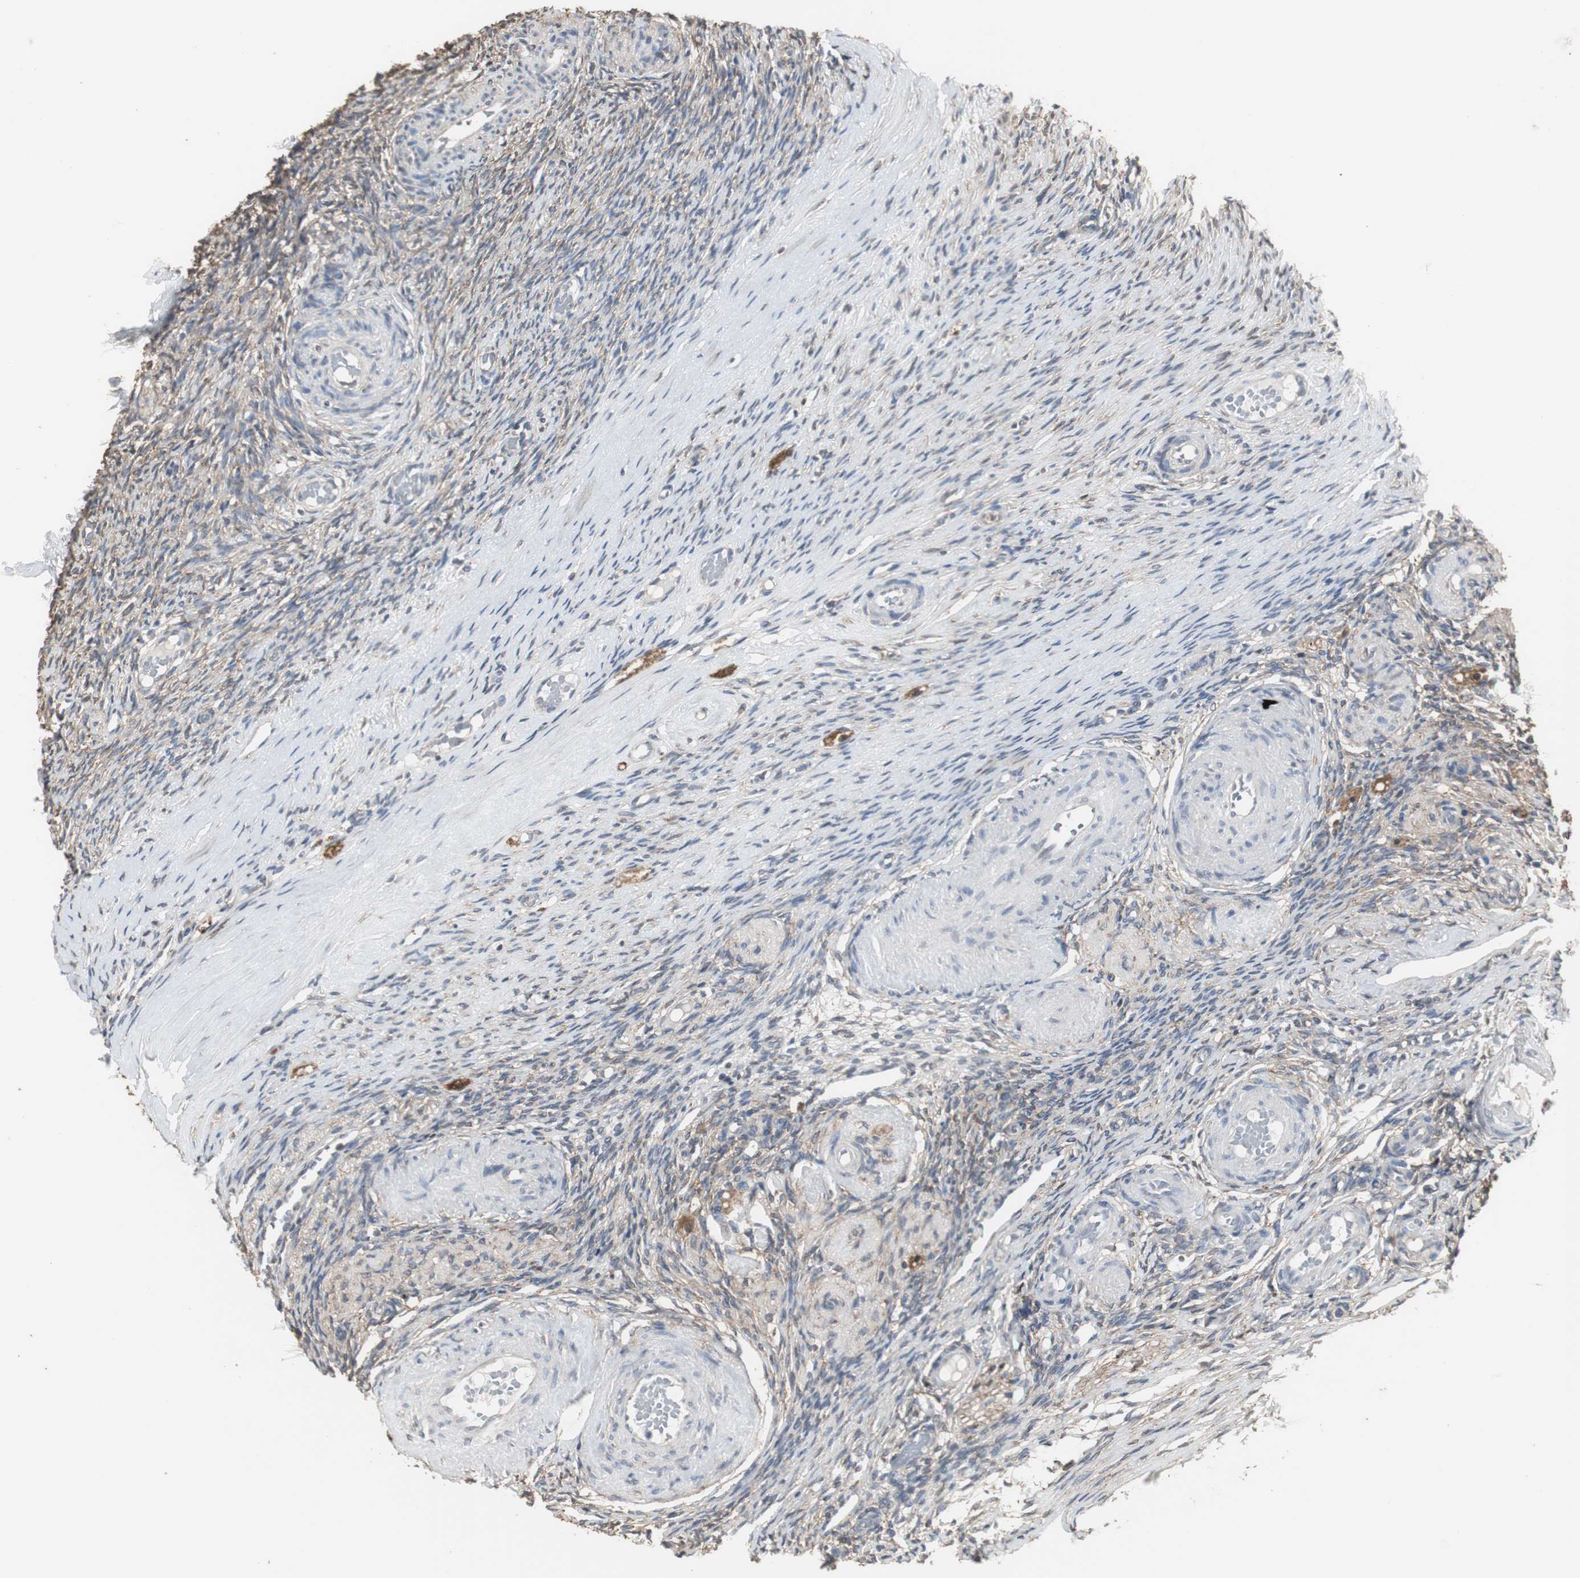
{"staining": {"intensity": "weak", "quantity": "<25%", "location": "cytoplasmic/membranous"}, "tissue": "ovary", "cell_type": "Ovarian stroma cells", "image_type": "normal", "snomed": [{"axis": "morphology", "description": "Normal tissue, NOS"}, {"axis": "topography", "description": "Ovary"}], "caption": "The histopathology image demonstrates no significant positivity in ovarian stroma cells of ovary.", "gene": "HPRT1", "patient": {"sex": "female", "age": 60}}